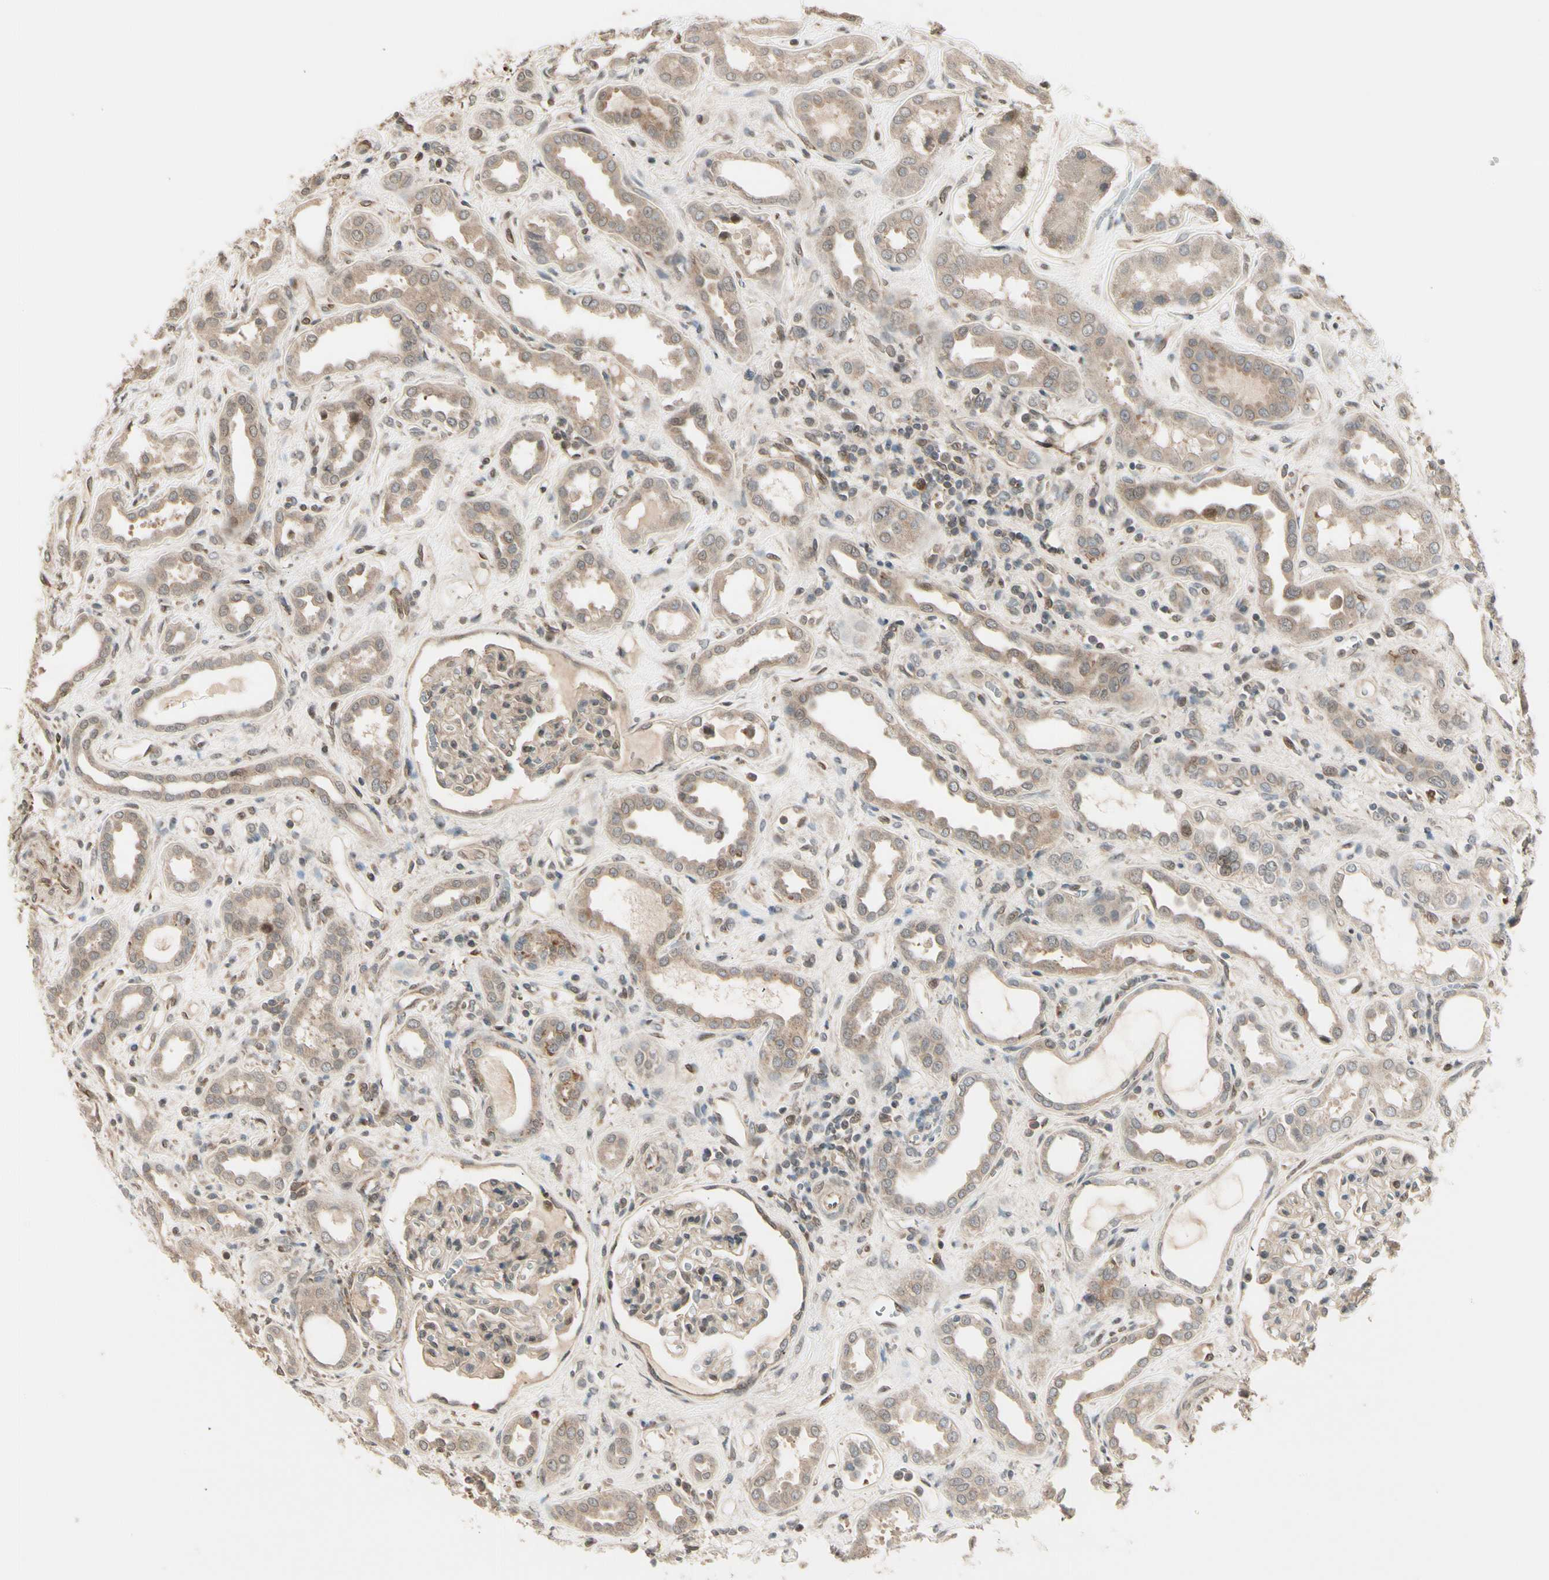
{"staining": {"intensity": "weak", "quantity": ">75%", "location": "cytoplasmic/membranous"}, "tissue": "kidney", "cell_type": "Cells in glomeruli", "image_type": "normal", "snomed": [{"axis": "morphology", "description": "Normal tissue, NOS"}, {"axis": "topography", "description": "Kidney"}], "caption": "Protein expression analysis of normal kidney shows weak cytoplasmic/membranous staining in approximately >75% of cells in glomeruli.", "gene": "SVBP", "patient": {"sex": "male", "age": 59}}